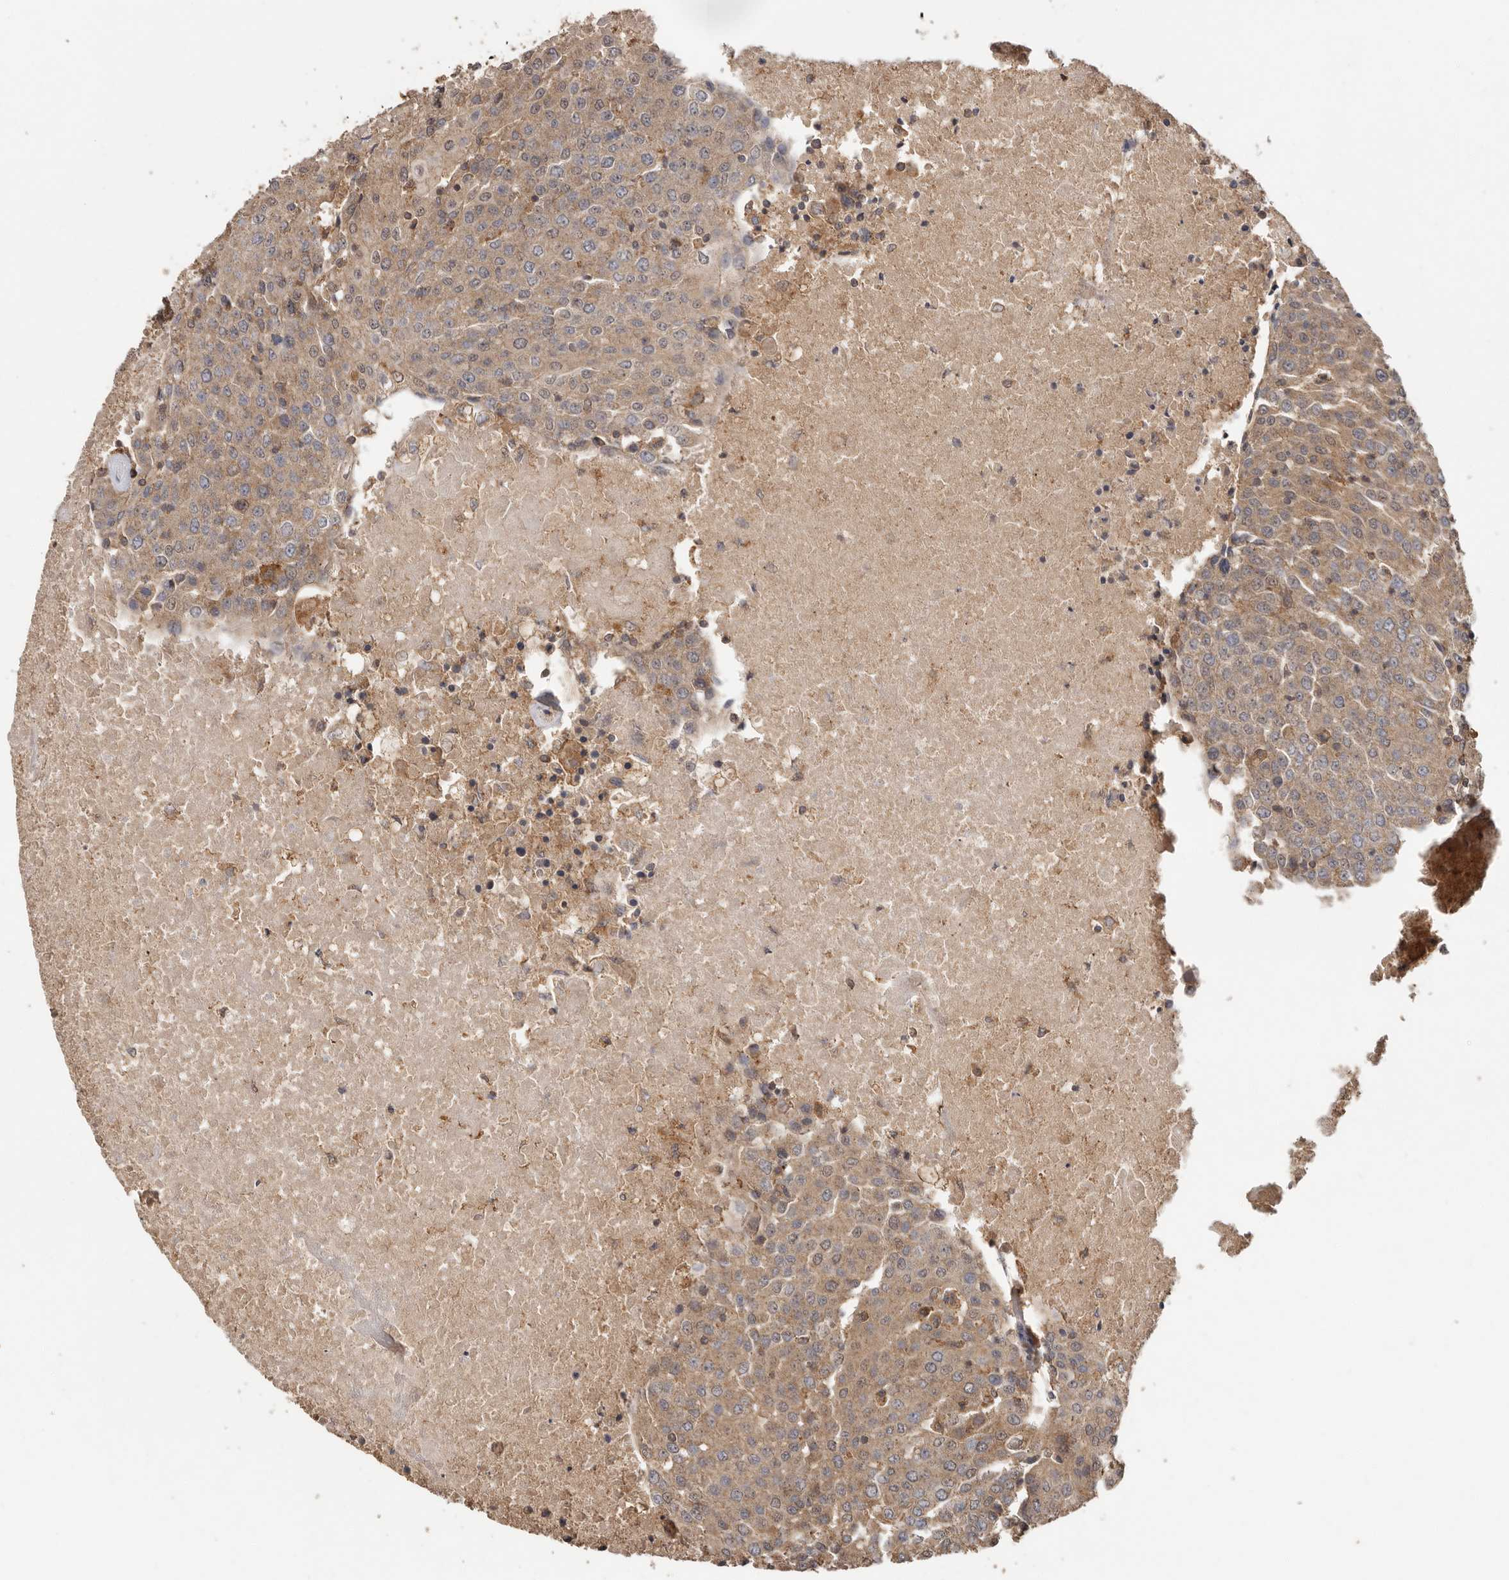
{"staining": {"intensity": "weak", "quantity": ">75%", "location": "cytoplasmic/membranous"}, "tissue": "urothelial cancer", "cell_type": "Tumor cells", "image_type": "cancer", "snomed": [{"axis": "morphology", "description": "Urothelial carcinoma, High grade"}, {"axis": "topography", "description": "Urinary bladder"}], "caption": "Protein analysis of high-grade urothelial carcinoma tissue displays weak cytoplasmic/membranous staining in approximately >75% of tumor cells.", "gene": "RWDD1", "patient": {"sex": "female", "age": 85}}